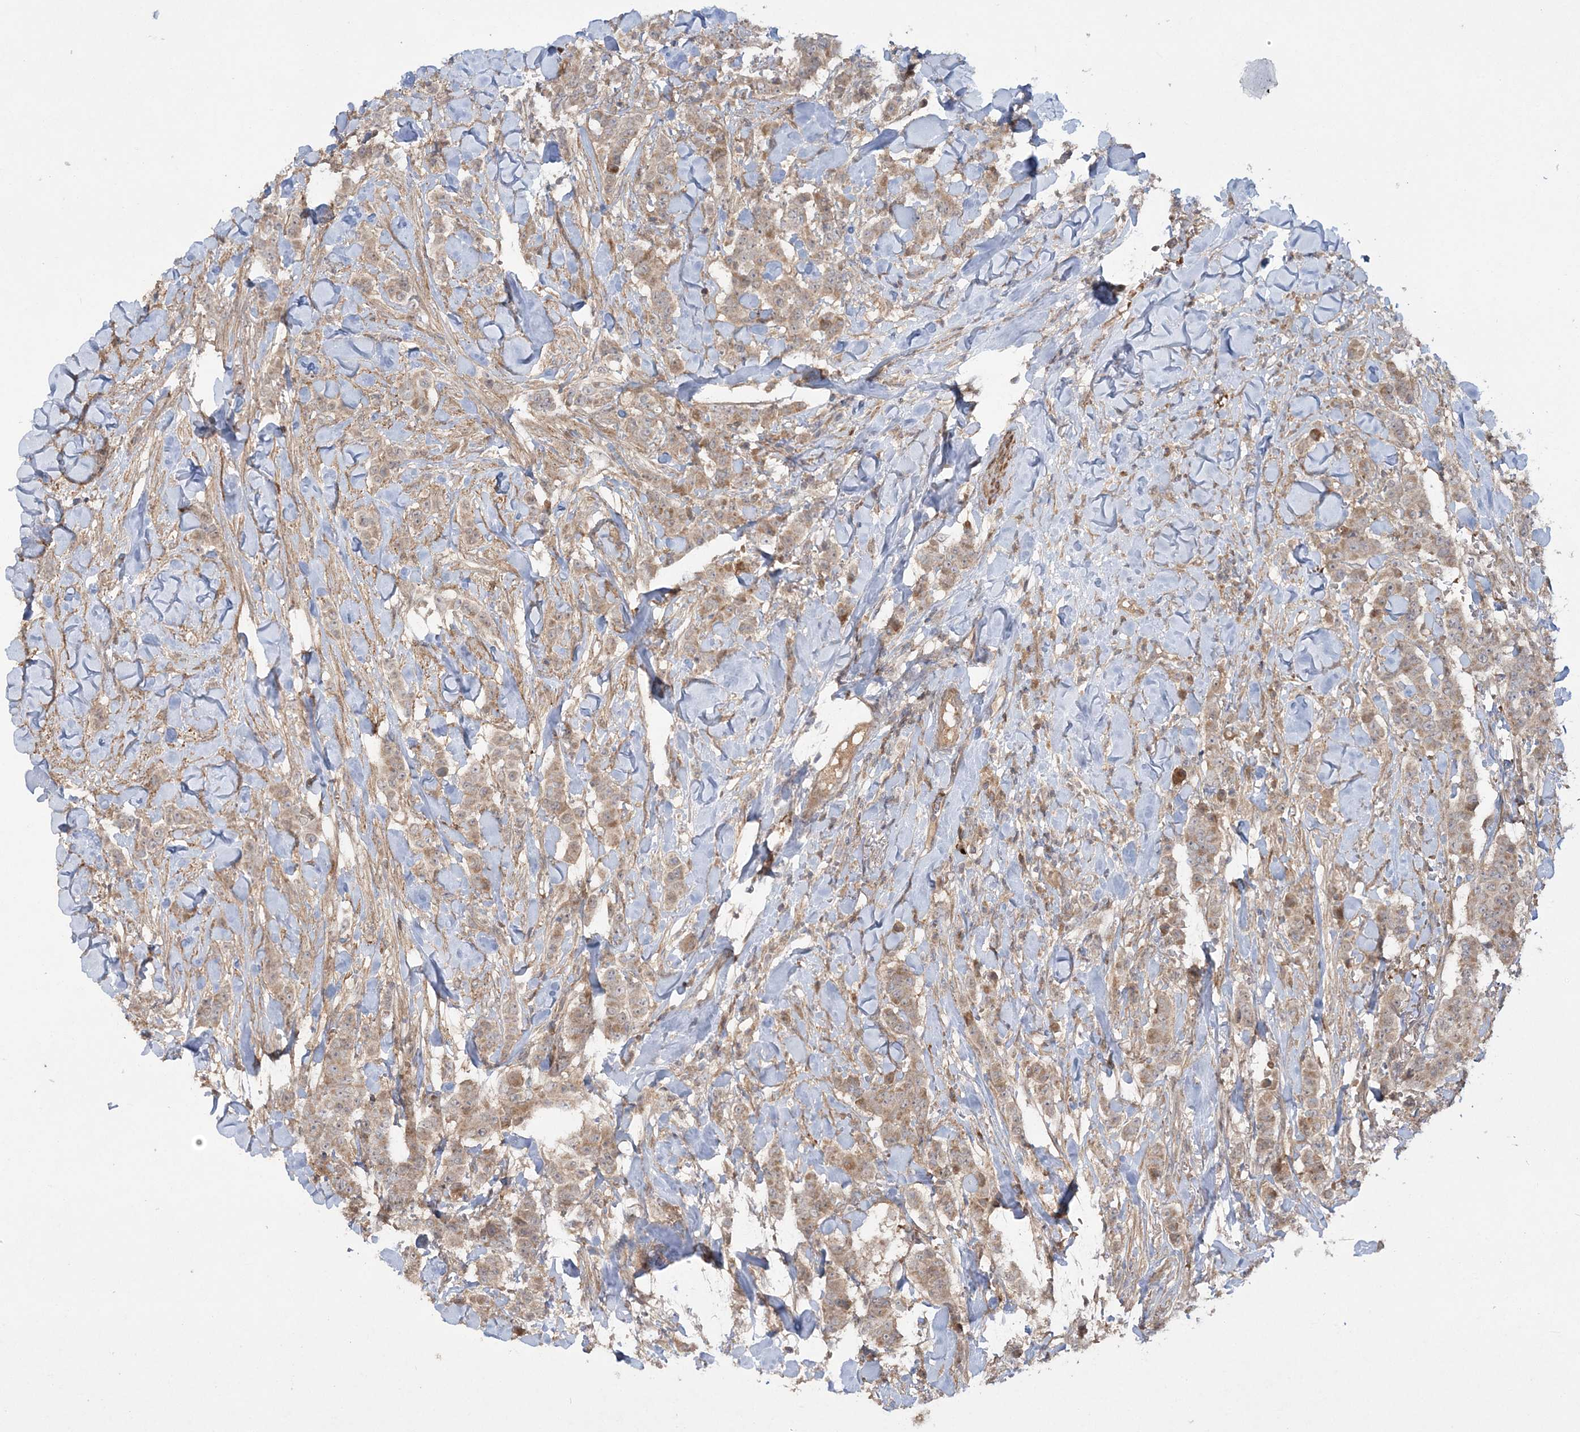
{"staining": {"intensity": "weak", "quantity": ">75%", "location": "cytoplasmic/membranous"}, "tissue": "breast cancer", "cell_type": "Tumor cells", "image_type": "cancer", "snomed": [{"axis": "morphology", "description": "Duct carcinoma"}, {"axis": "topography", "description": "Breast"}], "caption": "A brown stain labels weak cytoplasmic/membranous positivity of a protein in breast intraductal carcinoma tumor cells.", "gene": "MOCS2", "patient": {"sex": "female", "age": 40}}